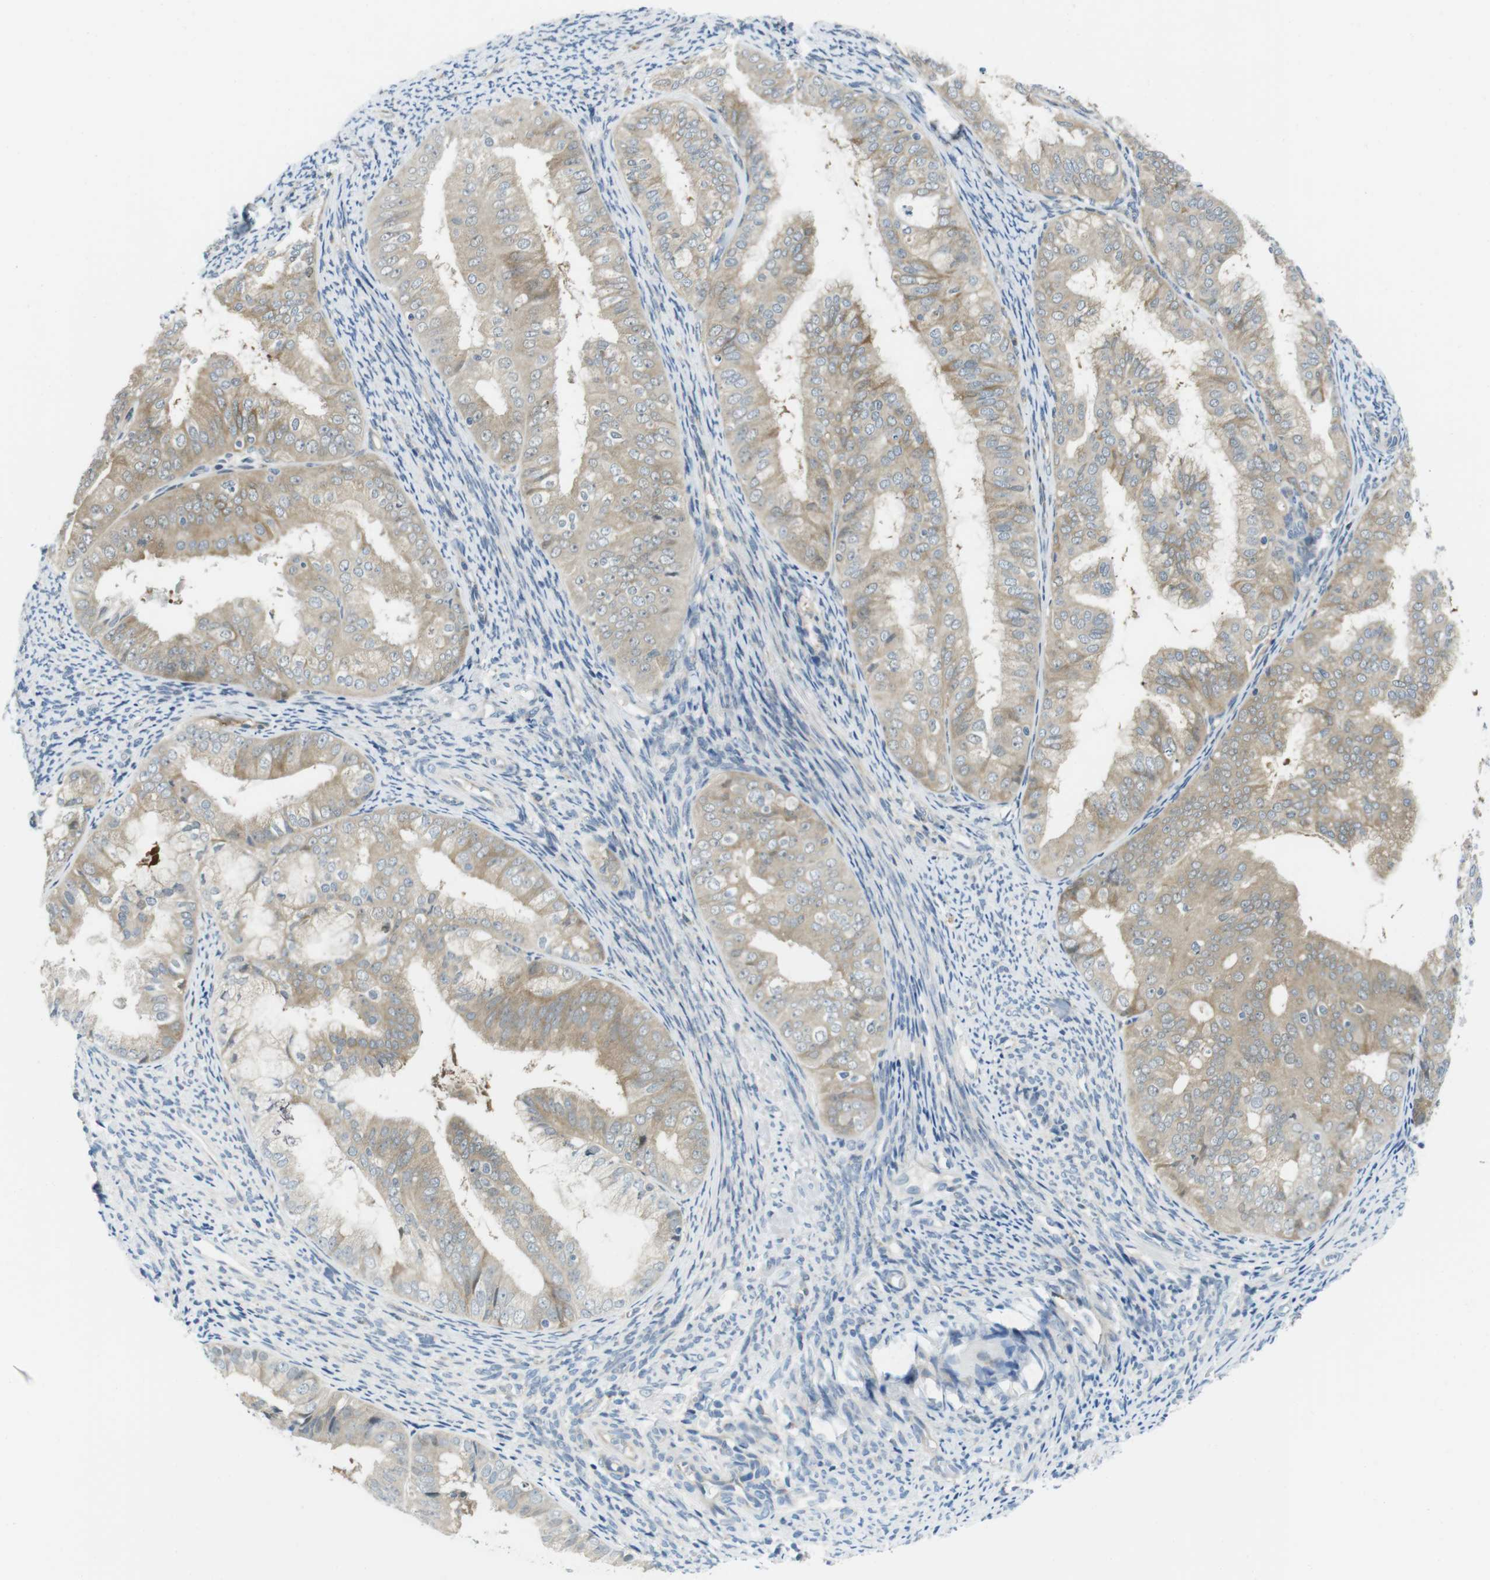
{"staining": {"intensity": "weak", "quantity": ">75%", "location": "cytoplasmic/membranous"}, "tissue": "endometrial cancer", "cell_type": "Tumor cells", "image_type": "cancer", "snomed": [{"axis": "morphology", "description": "Adenocarcinoma, NOS"}, {"axis": "topography", "description": "Endometrium"}], "caption": "The histopathology image demonstrates a brown stain indicating the presence of a protein in the cytoplasmic/membranous of tumor cells in endometrial adenocarcinoma. (DAB (3,3'-diaminobenzidine) = brown stain, brightfield microscopy at high magnification).", "gene": "CASP2", "patient": {"sex": "female", "age": 63}}